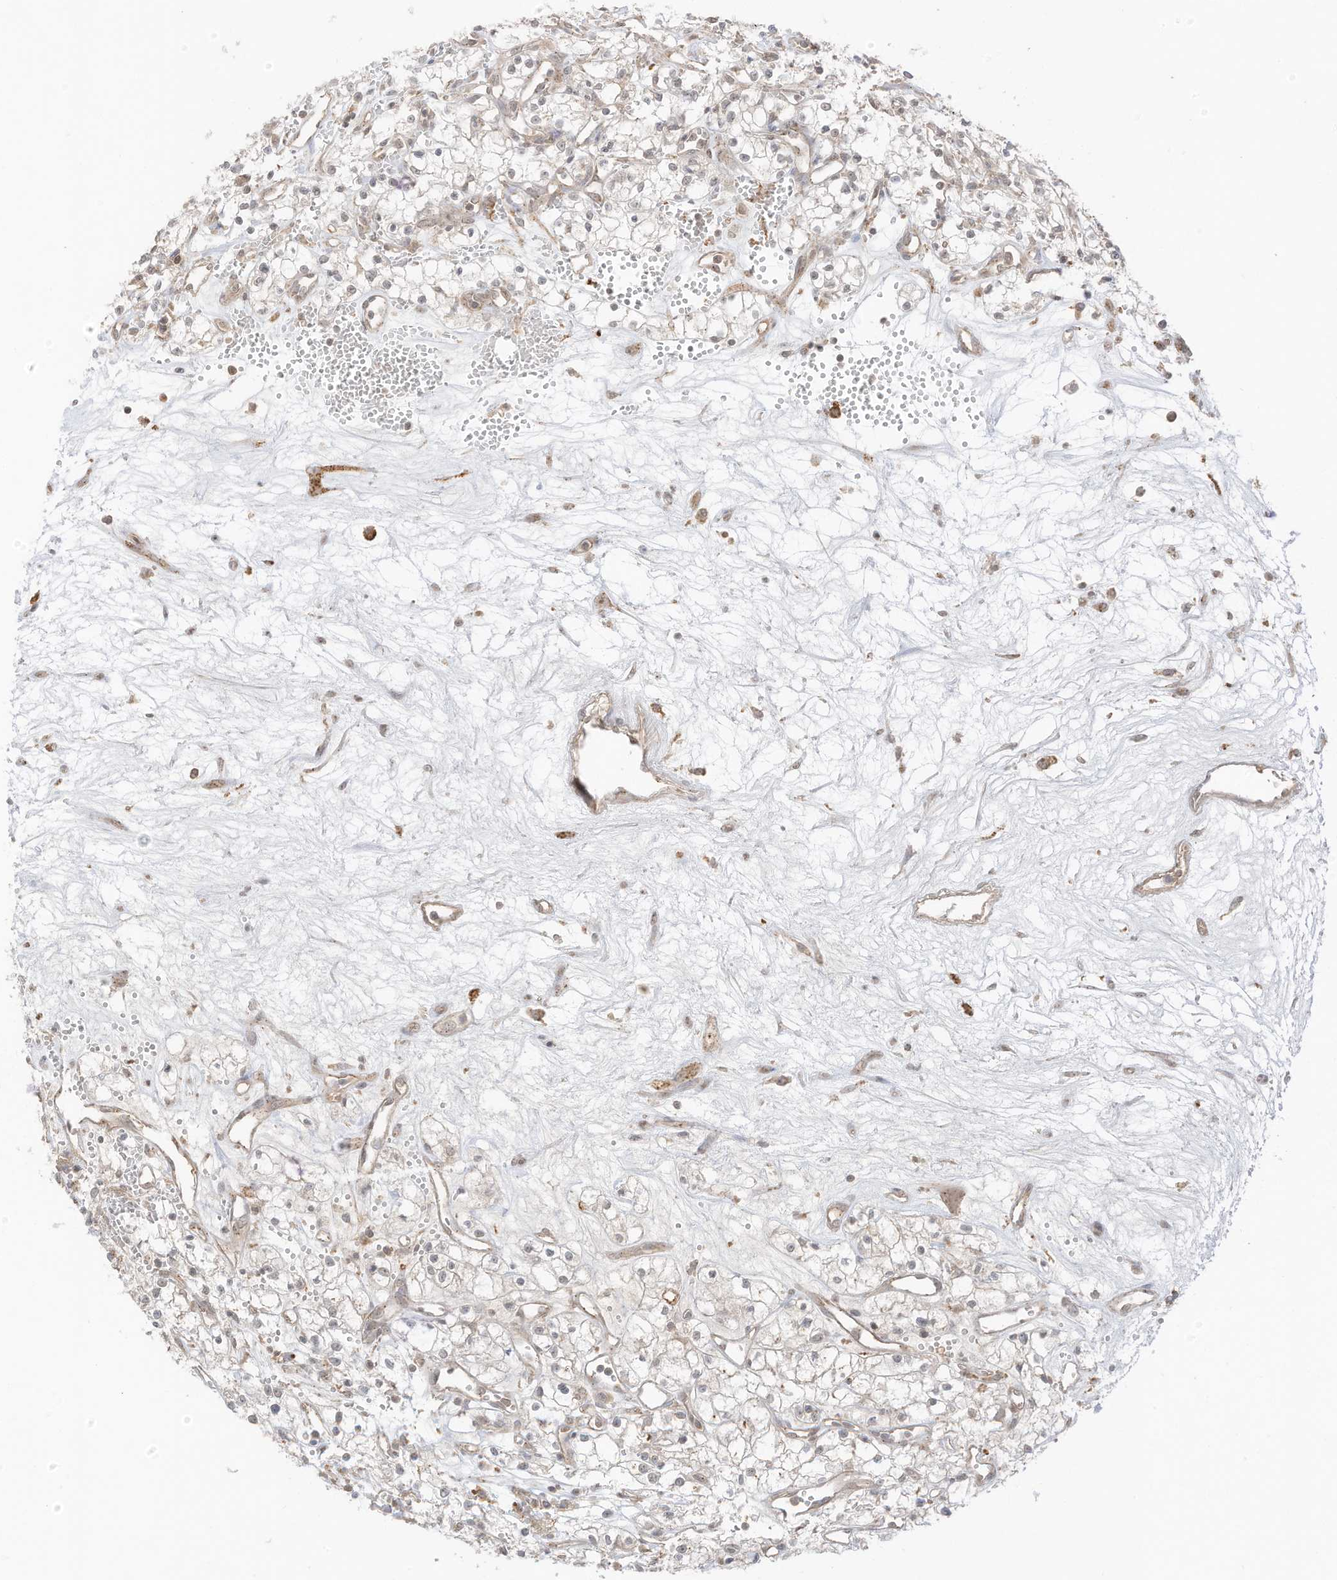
{"staining": {"intensity": "weak", "quantity": "<25%", "location": "cytoplasmic/membranous"}, "tissue": "renal cancer", "cell_type": "Tumor cells", "image_type": "cancer", "snomed": [{"axis": "morphology", "description": "Adenocarcinoma, NOS"}, {"axis": "topography", "description": "Kidney"}], "caption": "Immunohistochemistry micrograph of neoplastic tissue: human renal cancer (adenocarcinoma) stained with DAB shows no significant protein staining in tumor cells.", "gene": "N4BP3", "patient": {"sex": "male", "age": 59}}